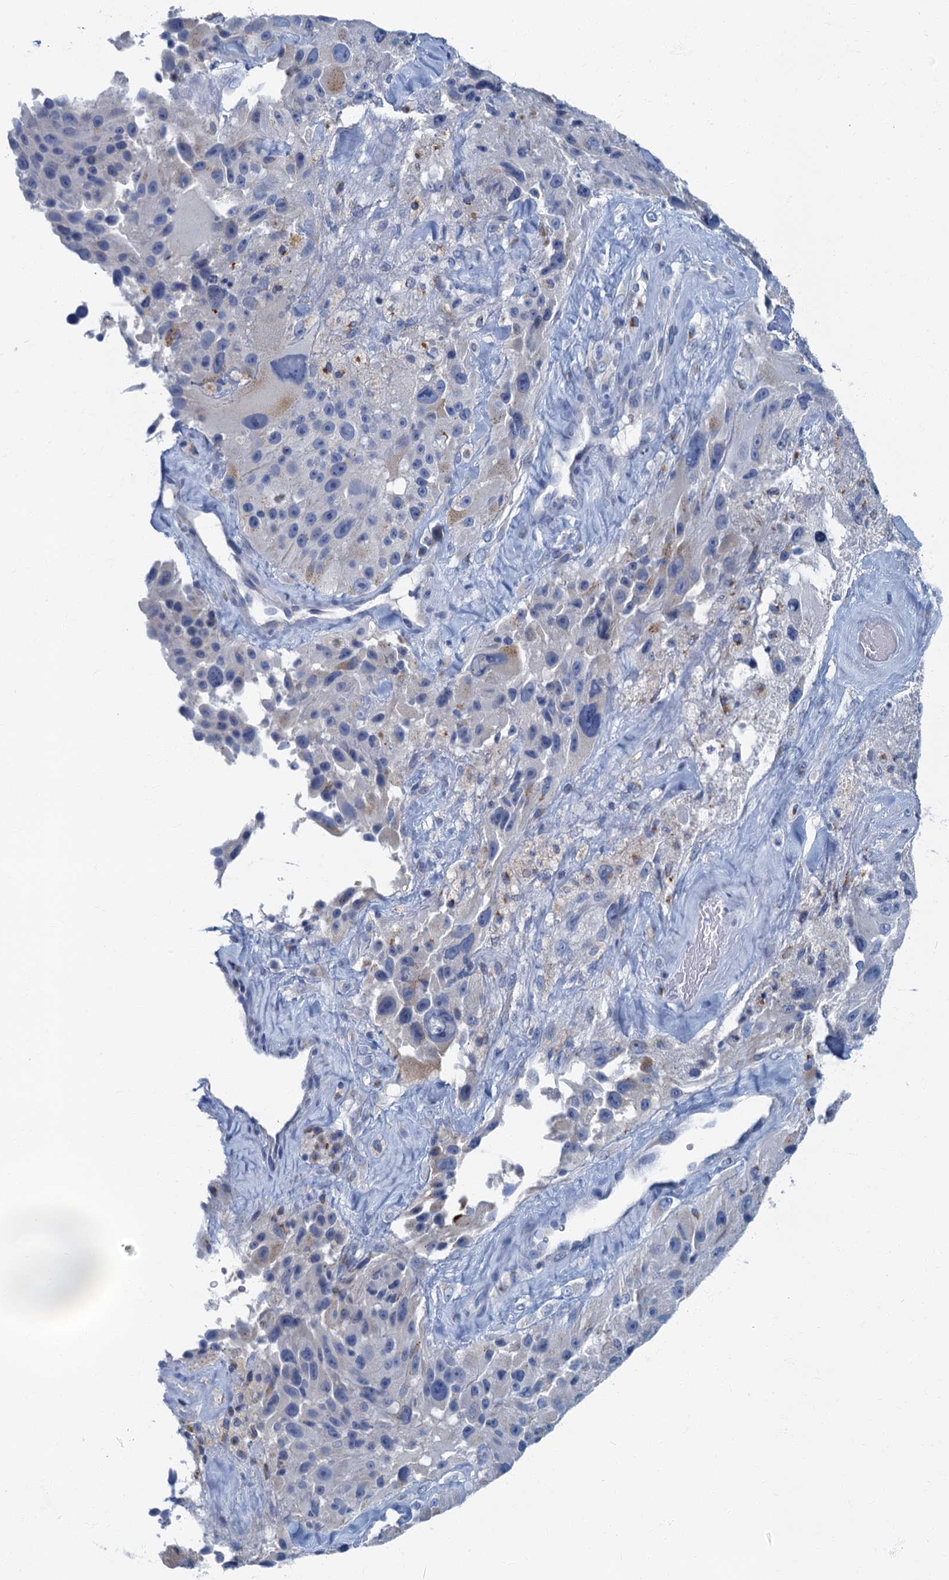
{"staining": {"intensity": "weak", "quantity": "<25%", "location": "cytoplasmic/membranous"}, "tissue": "melanoma", "cell_type": "Tumor cells", "image_type": "cancer", "snomed": [{"axis": "morphology", "description": "Malignant melanoma, Metastatic site"}, {"axis": "topography", "description": "Lymph node"}], "caption": "The histopathology image demonstrates no staining of tumor cells in malignant melanoma (metastatic site).", "gene": "LYPD3", "patient": {"sex": "male", "age": 62}}